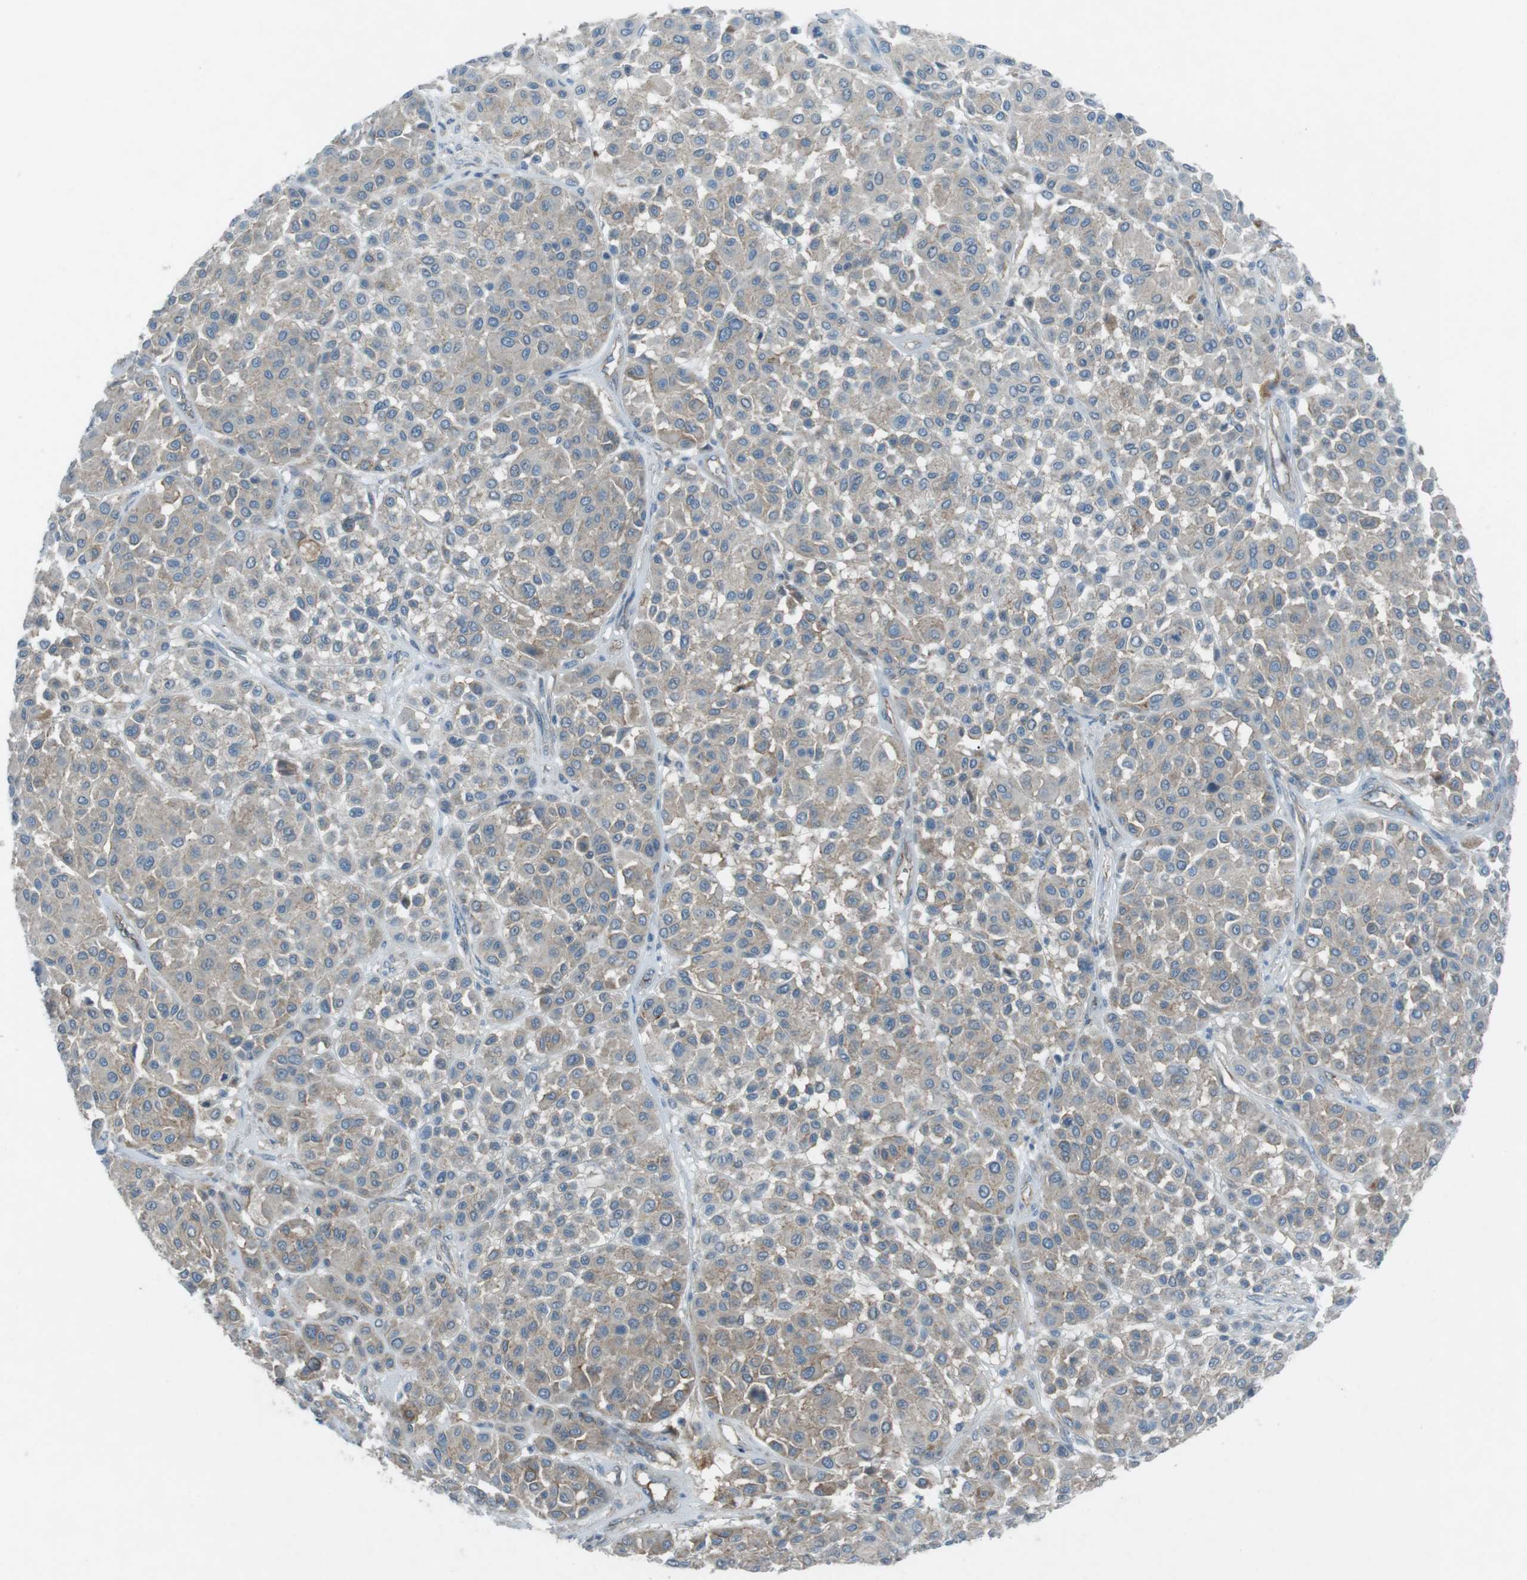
{"staining": {"intensity": "weak", "quantity": "25%-75%", "location": "cytoplasmic/membranous"}, "tissue": "melanoma", "cell_type": "Tumor cells", "image_type": "cancer", "snomed": [{"axis": "morphology", "description": "Malignant melanoma, Metastatic site"}, {"axis": "topography", "description": "Soft tissue"}], "caption": "DAB (3,3'-diaminobenzidine) immunohistochemical staining of human malignant melanoma (metastatic site) shows weak cytoplasmic/membranous protein expression in about 25%-75% of tumor cells.", "gene": "SPTA1", "patient": {"sex": "male", "age": 41}}